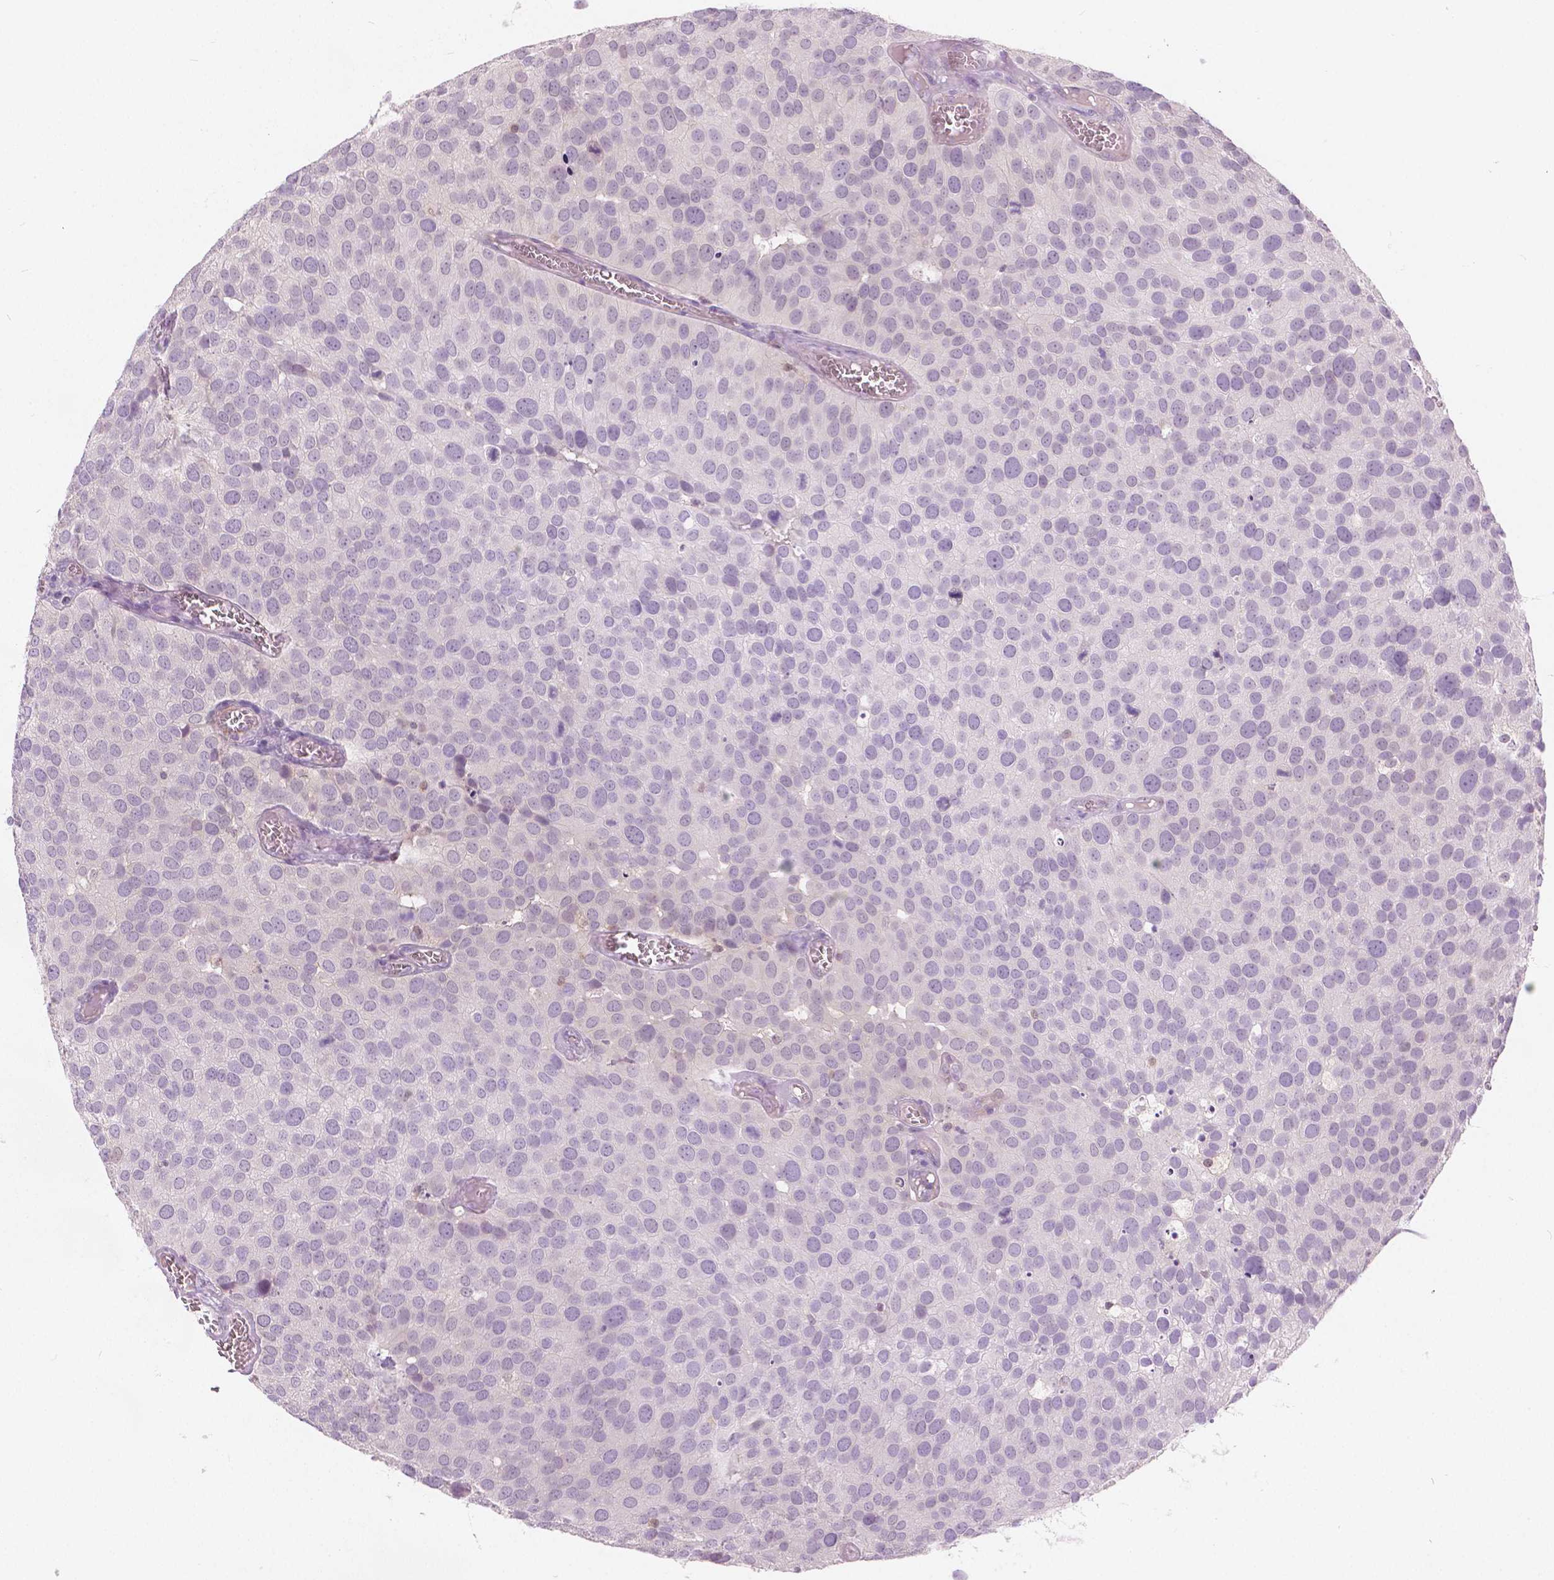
{"staining": {"intensity": "negative", "quantity": "none", "location": "none"}, "tissue": "urothelial cancer", "cell_type": "Tumor cells", "image_type": "cancer", "snomed": [{"axis": "morphology", "description": "Urothelial carcinoma, Low grade"}, {"axis": "topography", "description": "Urinary bladder"}], "caption": "This is an IHC micrograph of urothelial carcinoma (low-grade). There is no staining in tumor cells.", "gene": "GALM", "patient": {"sex": "female", "age": 69}}